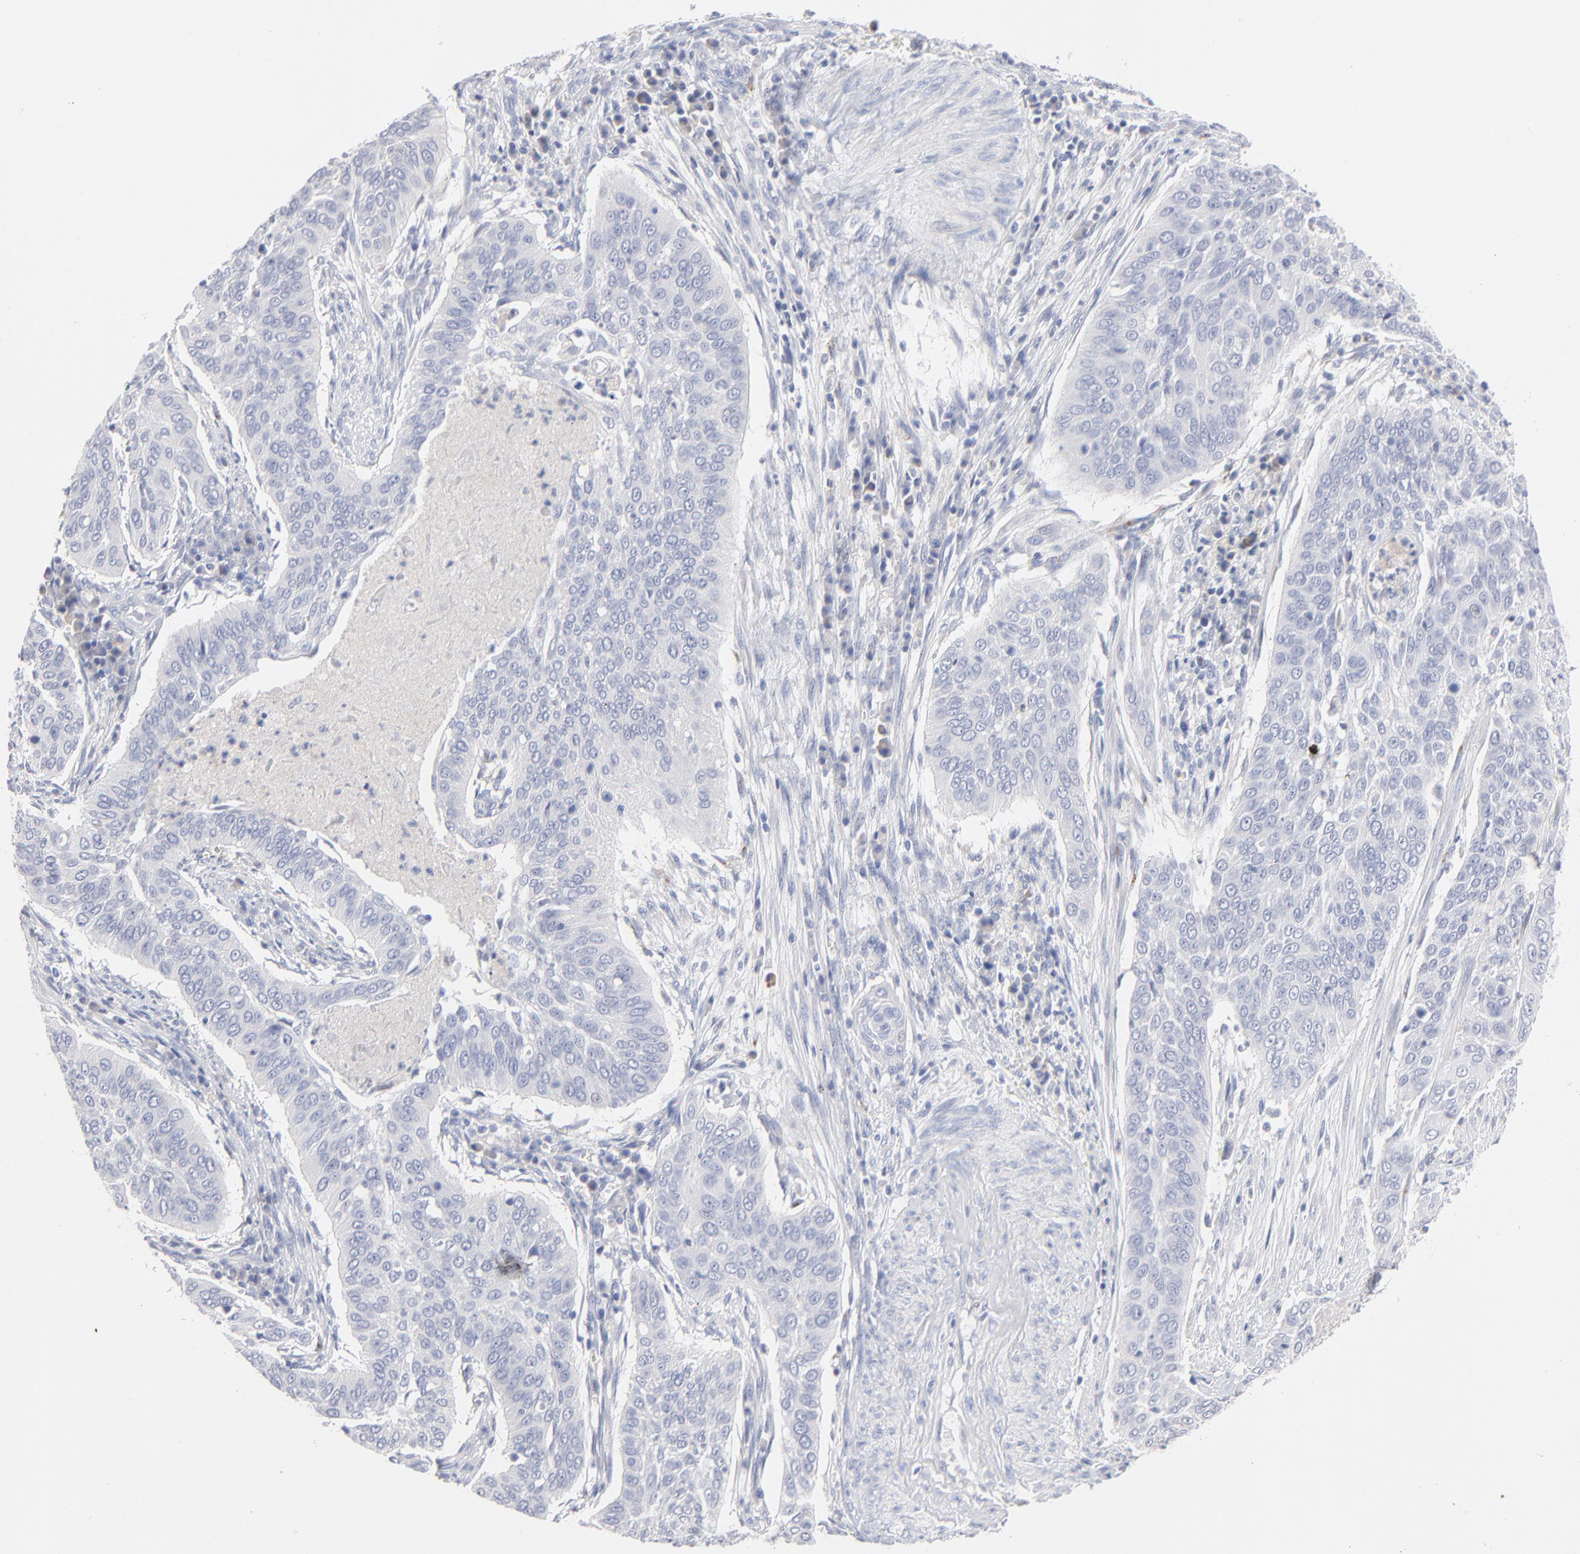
{"staining": {"intensity": "negative", "quantity": "none", "location": "none"}, "tissue": "cervical cancer", "cell_type": "Tumor cells", "image_type": "cancer", "snomed": [{"axis": "morphology", "description": "Squamous cell carcinoma, NOS"}, {"axis": "topography", "description": "Cervix"}], "caption": "High magnification brightfield microscopy of cervical cancer (squamous cell carcinoma) stained with DAB (3,3'-diaminobenzidine) (brown) and counterstained with hematoxylin (blue): tumor cells show no significant positivity. Nuclei are stained in blue.", "gene": "F12", "patient": {"sex": "female", "age": 39}}